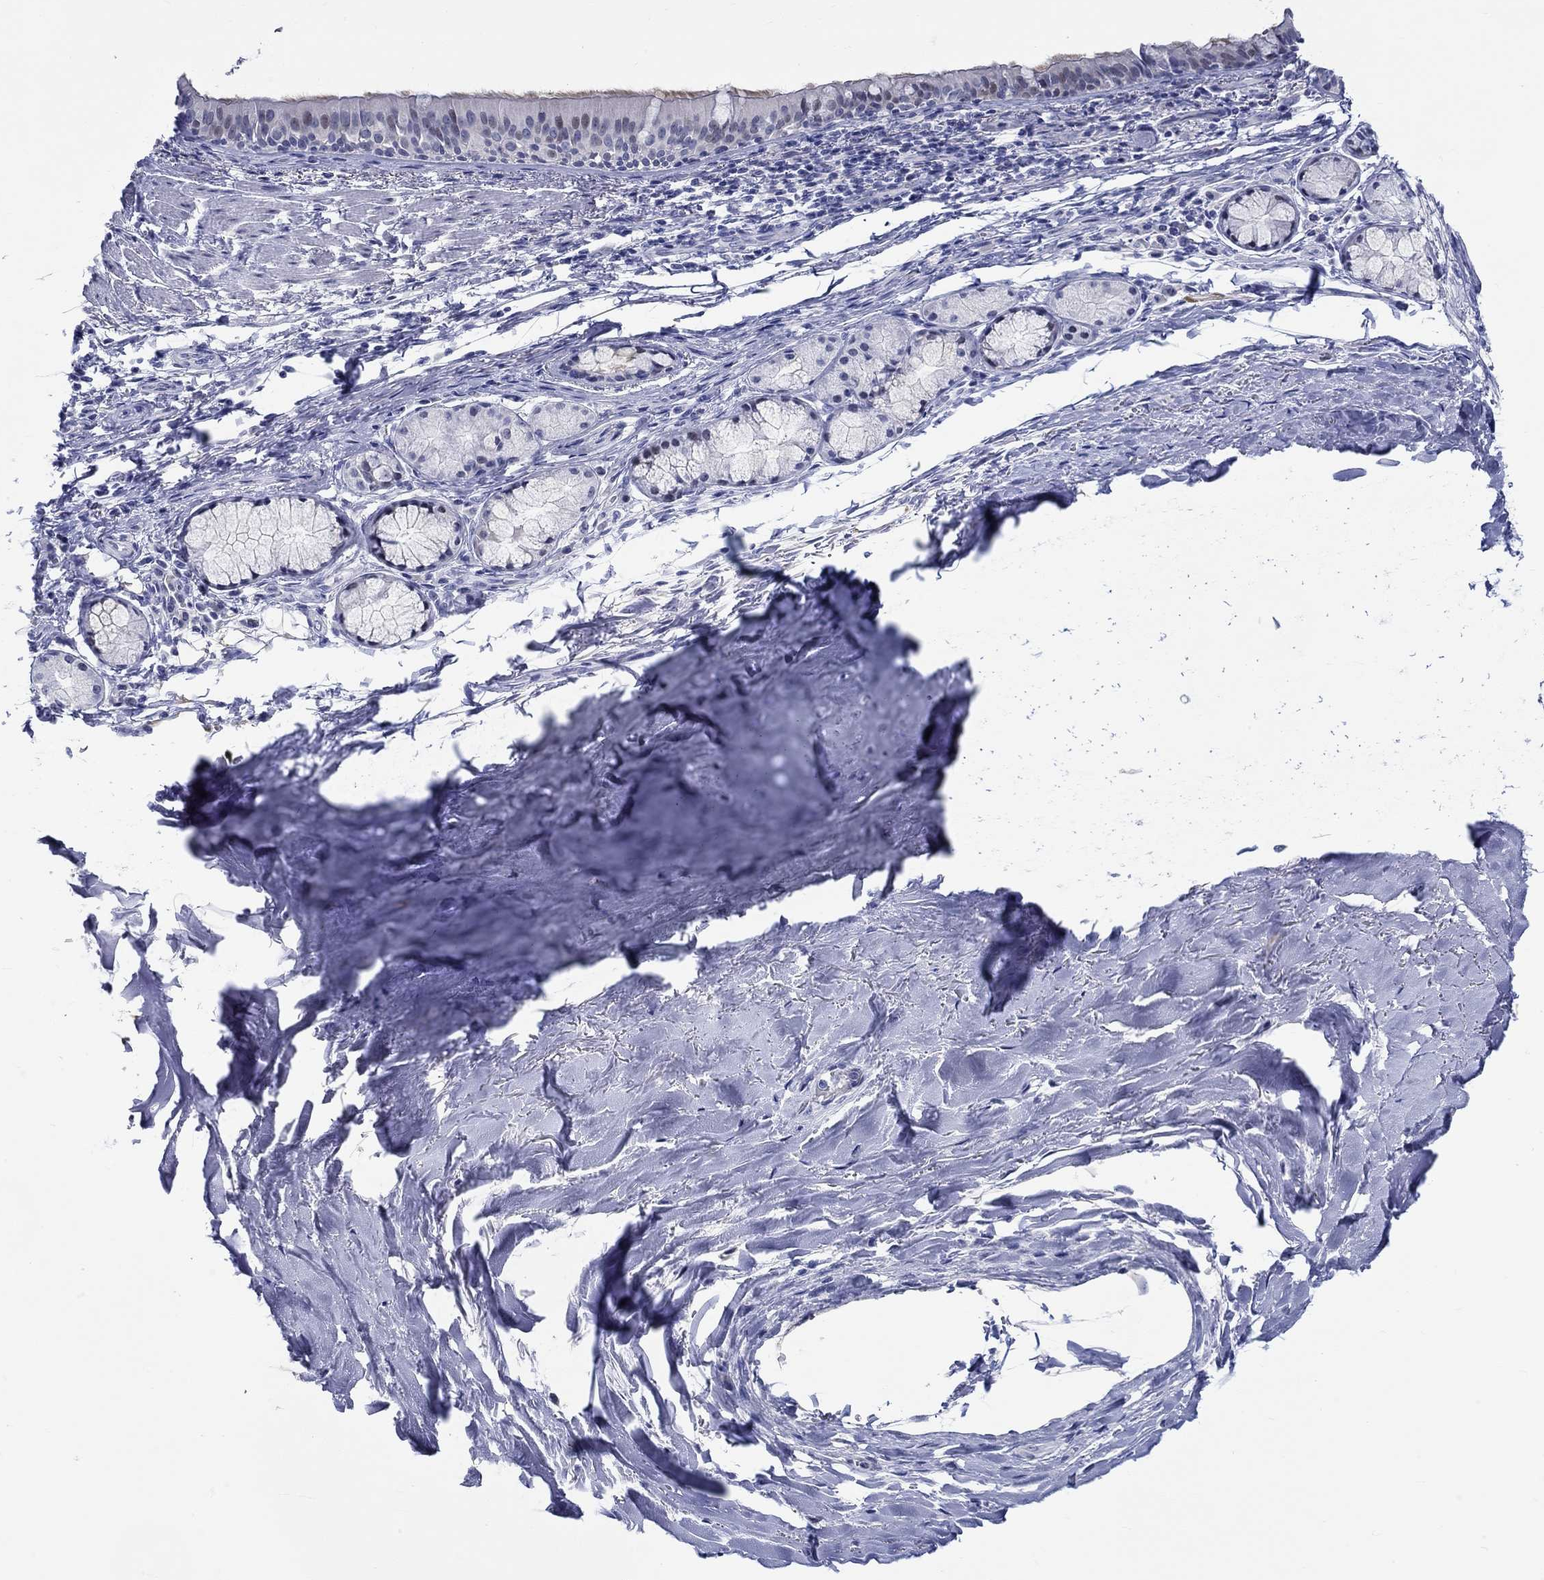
{"staining": {"intensity": "weak", "quantity": "<25%", "location": "cytoplasmic/membranous,nuclear"}, "tissue": "bronchus", "cell_type": "Respiratory epithelial cells", "image_type": "normal", "snomed": [{"axis": "morphology", "description": "Normal tissue, NOS"}, {"axis": "morphology", "description": "Squamous cell carcinoma, NOS"}, {"axis": "topography", "description": "Bronchus"}, {"axis": "topography", "description": "Lung"}], "caption": "Immunohistochemical staining of unremarkable human bronchus shows no significant positivity in respiratory epithelial cells. Nuclei are stained in blue.", "gene": "CRYGS", "patient": {"sex": "male", "age": 69}}